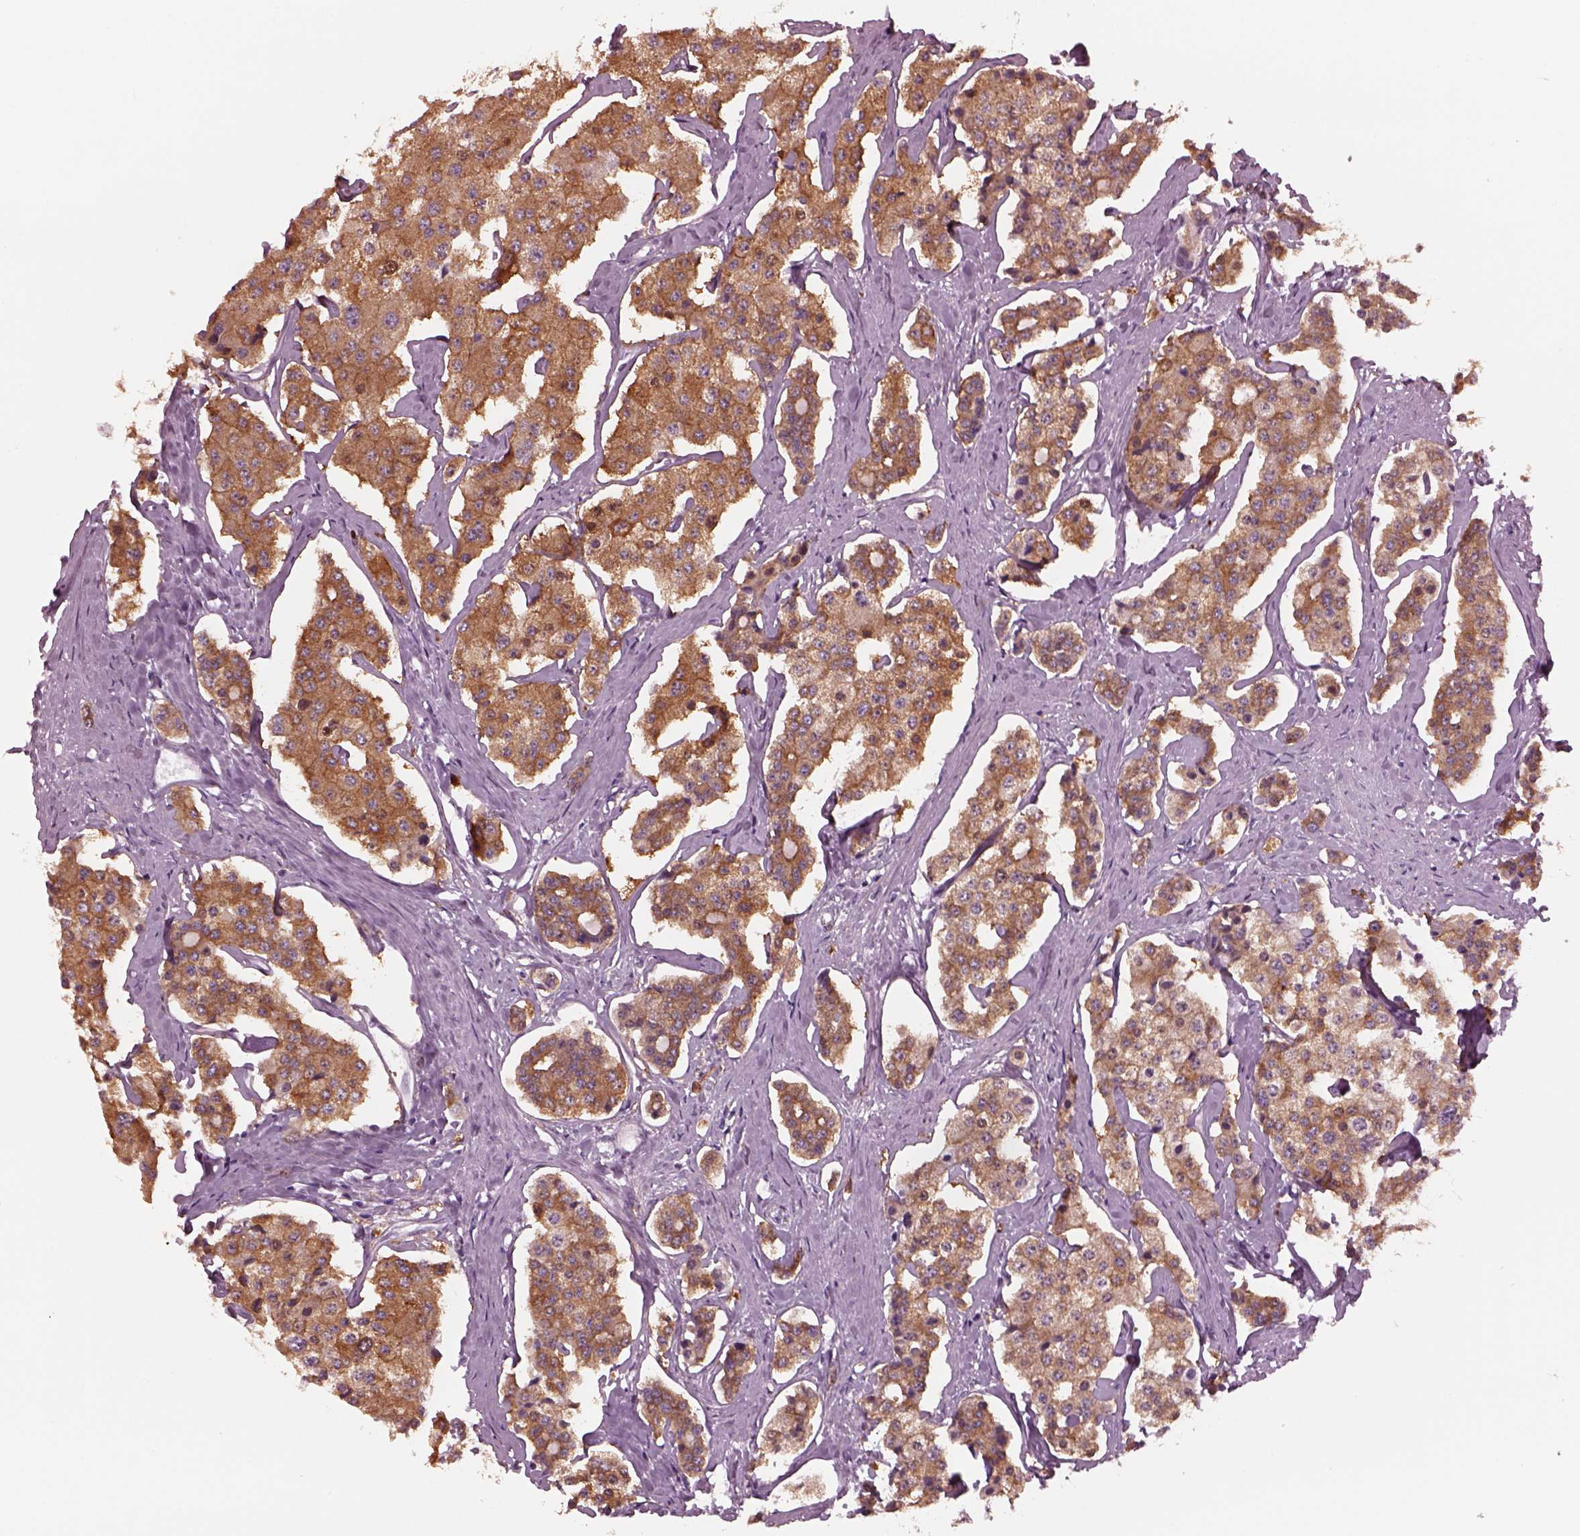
{"staining": {"intensity": "moderate", "quantity": ">75%", "location": "cytoplasmic/membranous"}, "tissue": "carcinoid", "cell_type": "Tumor cells", "image_type": "cancer", "snomed": [{"axis": "morphology", "description": "Carcinoid, malignant, NOS"}, {"axis": "topography", "description": "Small intestine"}], "caption": "Protein analysis of carcinoid tissue shows moderate cytoplasmic/membranous expression in about >75% of tumor cells.", "gene": "SHTN1", "patient": {"sex": "female", "age": 65}}